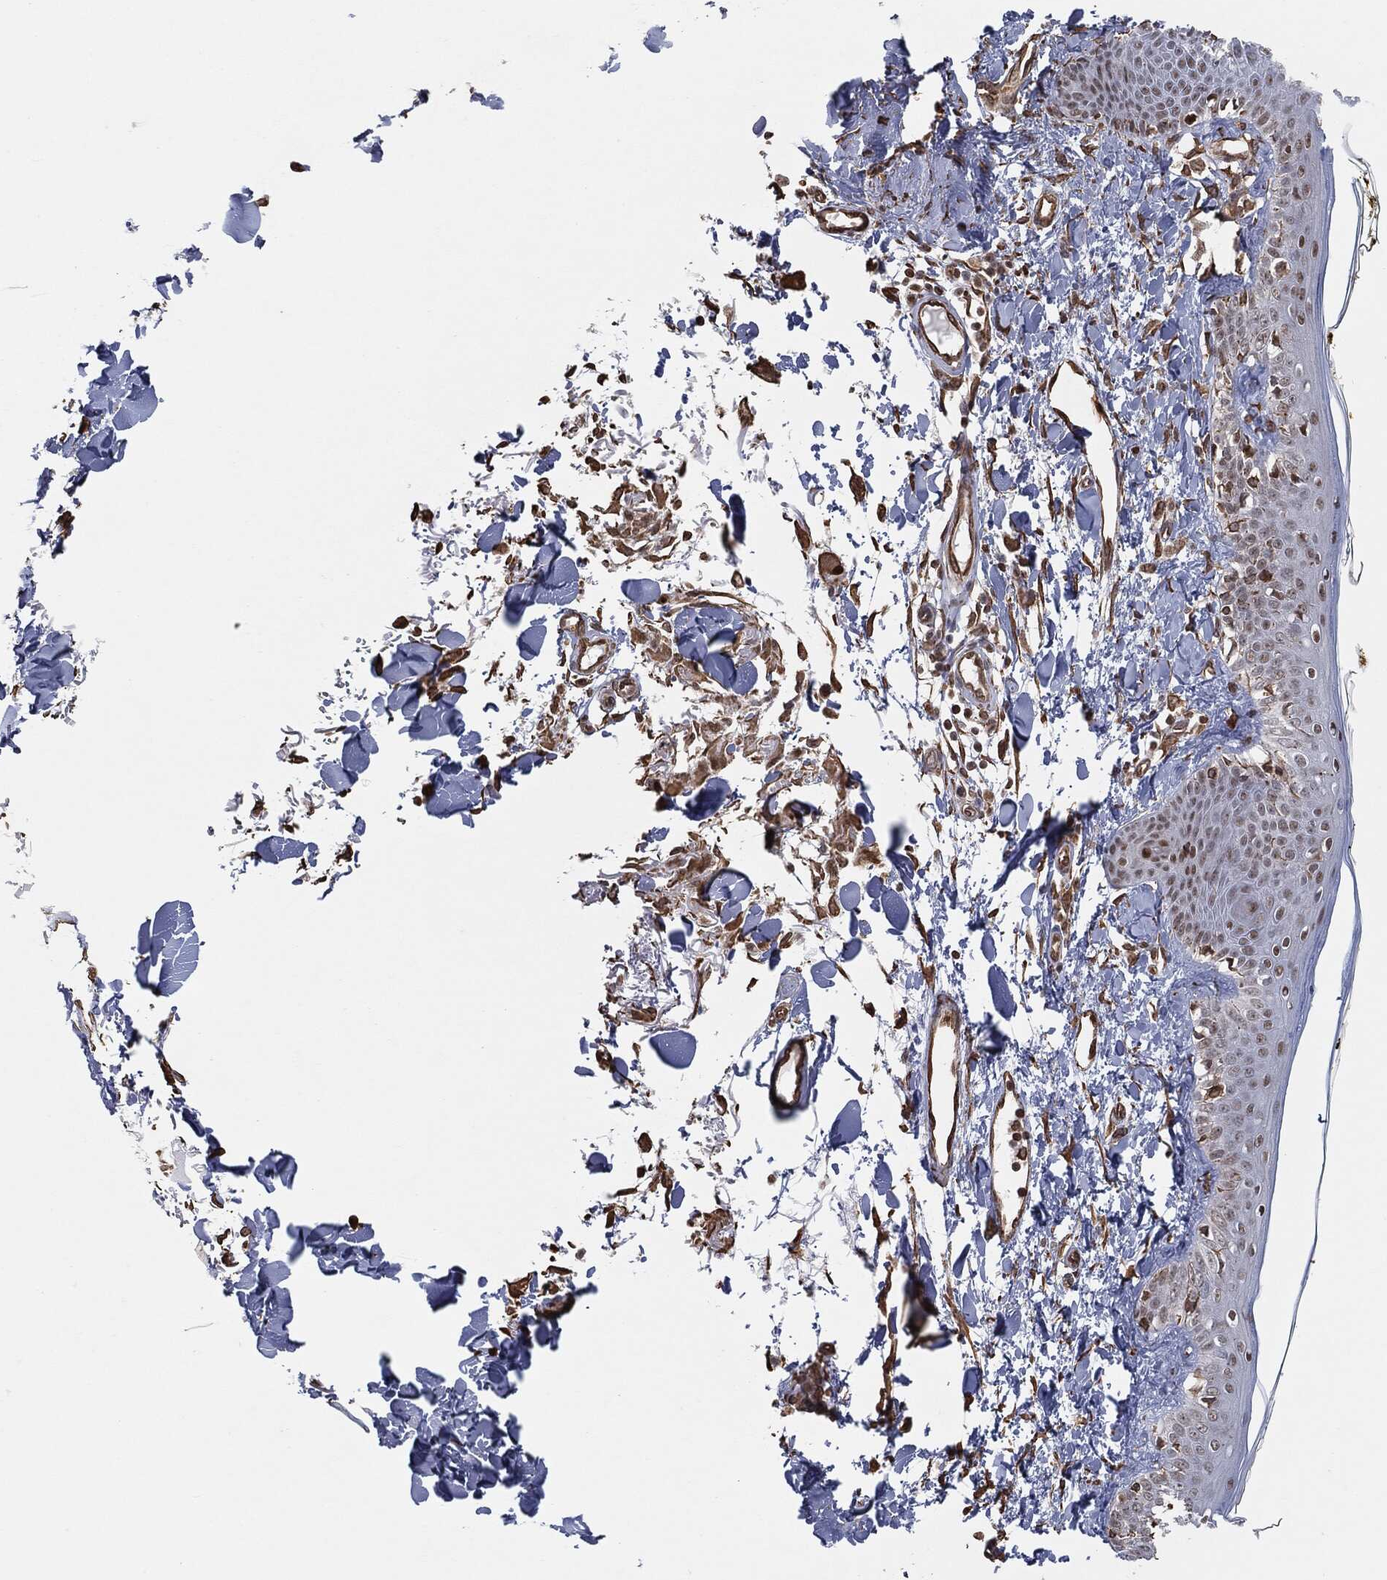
{"staining": {"intensity": "strong", "quantity": ">75%", "location": "cytoplasmic/membranous"}, "tissue": "skin", "cell_type": "Fibroblasts", "image_type": "normal", "snomed": [{"axis": "morphology", "description": "Normal tissue, NOS"}, {"axis": "topography", "description": "Skin"}], "caption": "Immunohistochemical staining of unremarkable skin reveals high levels of strong cytoplasmic/membranous staining in approximately >75% of fibroblasts. (brown staining indicates protein expression, while blue staining denotes nuclei).", "gene": "TP53RK", "patient": {"sex": "male", "age": 76}}